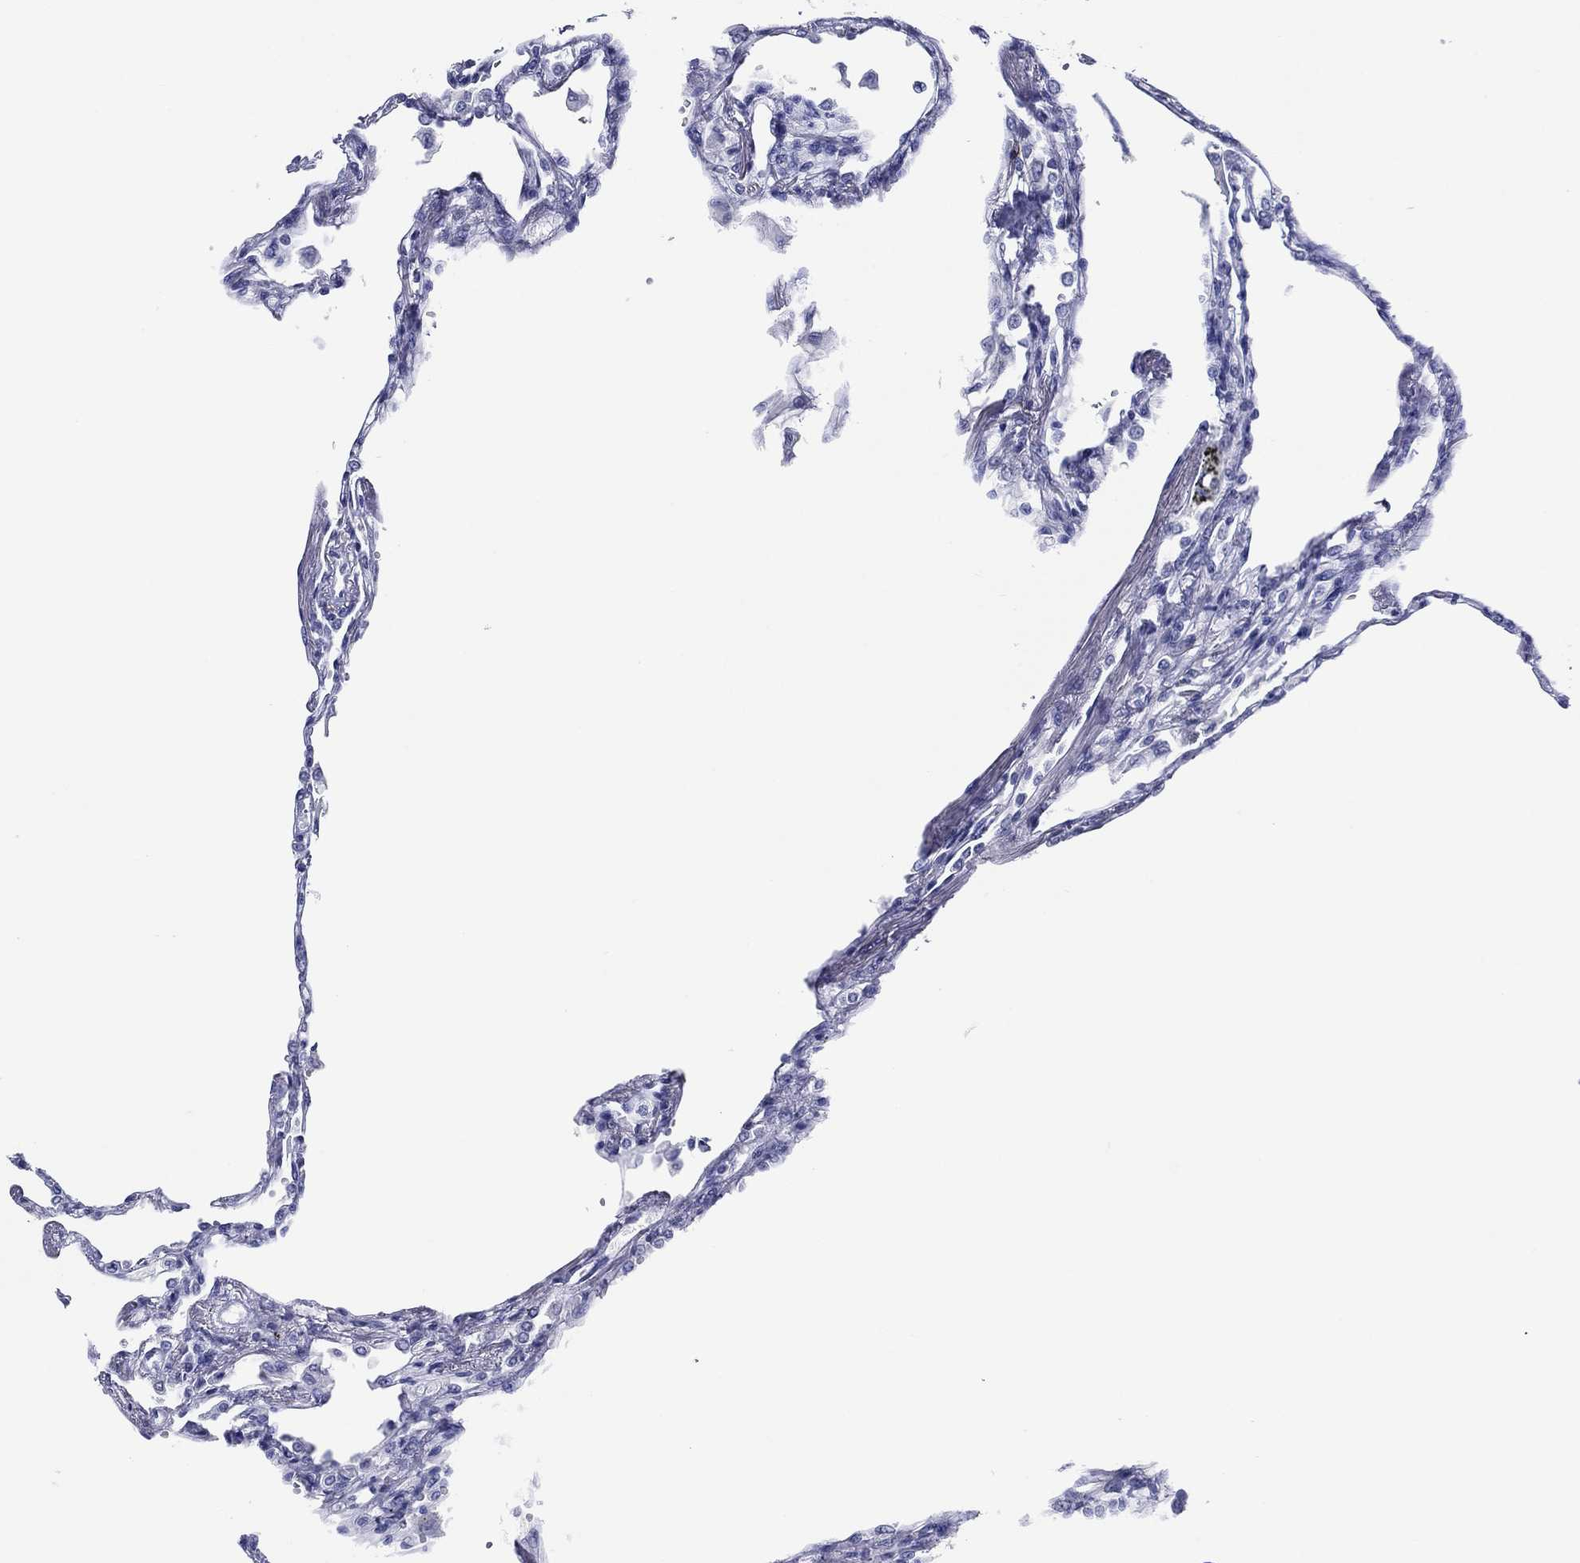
{"staining": {"intensity": "negative", "quantity": "none", "location": "none"}, "tissue": "lung", "cell_type": "Alveolar cells", "image_type": "normal", "snomed": [{"axis": "morphology", "description": "Normal tissue, NOS"}, {"axis": "topography", "description": "Lung"}], "caption": "Image shows no protein expression in alveolar cells of benign lung.", "gene": "ACE2", "patient": {"sex": "male", "age": 78}}